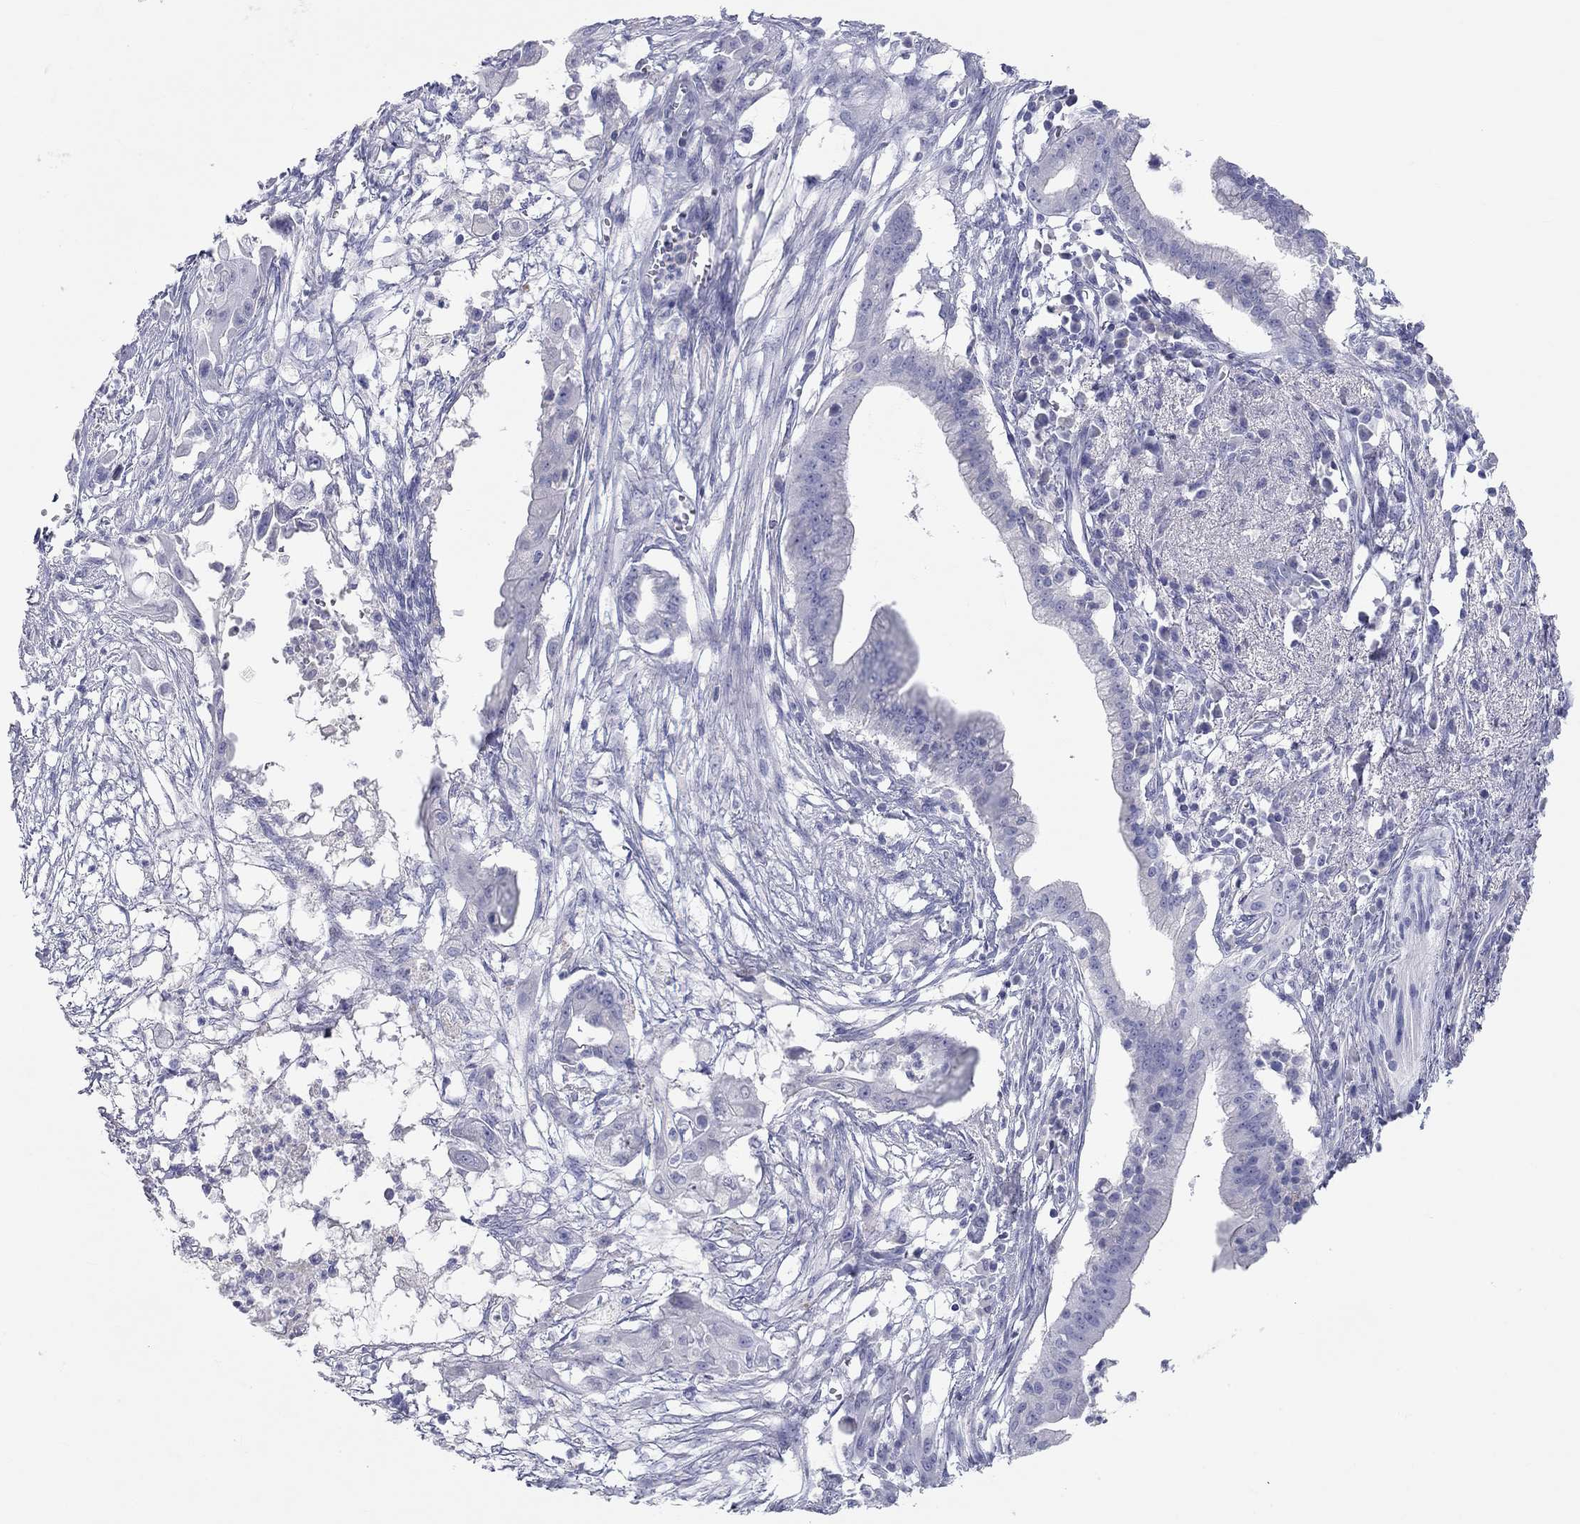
{"staining": {"intensity": "negative", "quantity": "none", "location": "none"}, "tissue": "pancreatic cancer", "cell_type": "Tumor cells", "image_type": "cancer", "snomed": [{"axis": "morphology", "description": "Normal tissue, NOS"}, {"axis": "morphology", "description": "Adenocarcinoma, NOS"}, {"axis": "topography", "description": "Pancreas"}], "caption": "High magnification brightfield microscopy of pancreatic adenocarcinoma stained with DAB (3,3'-diaminobenzidine) (brown) and counterstained with hematoxylin (blue): tumor cells show no significant expression.", "gene": "PCDHGC5", "patient": {"sex": "female", "age": 58}}